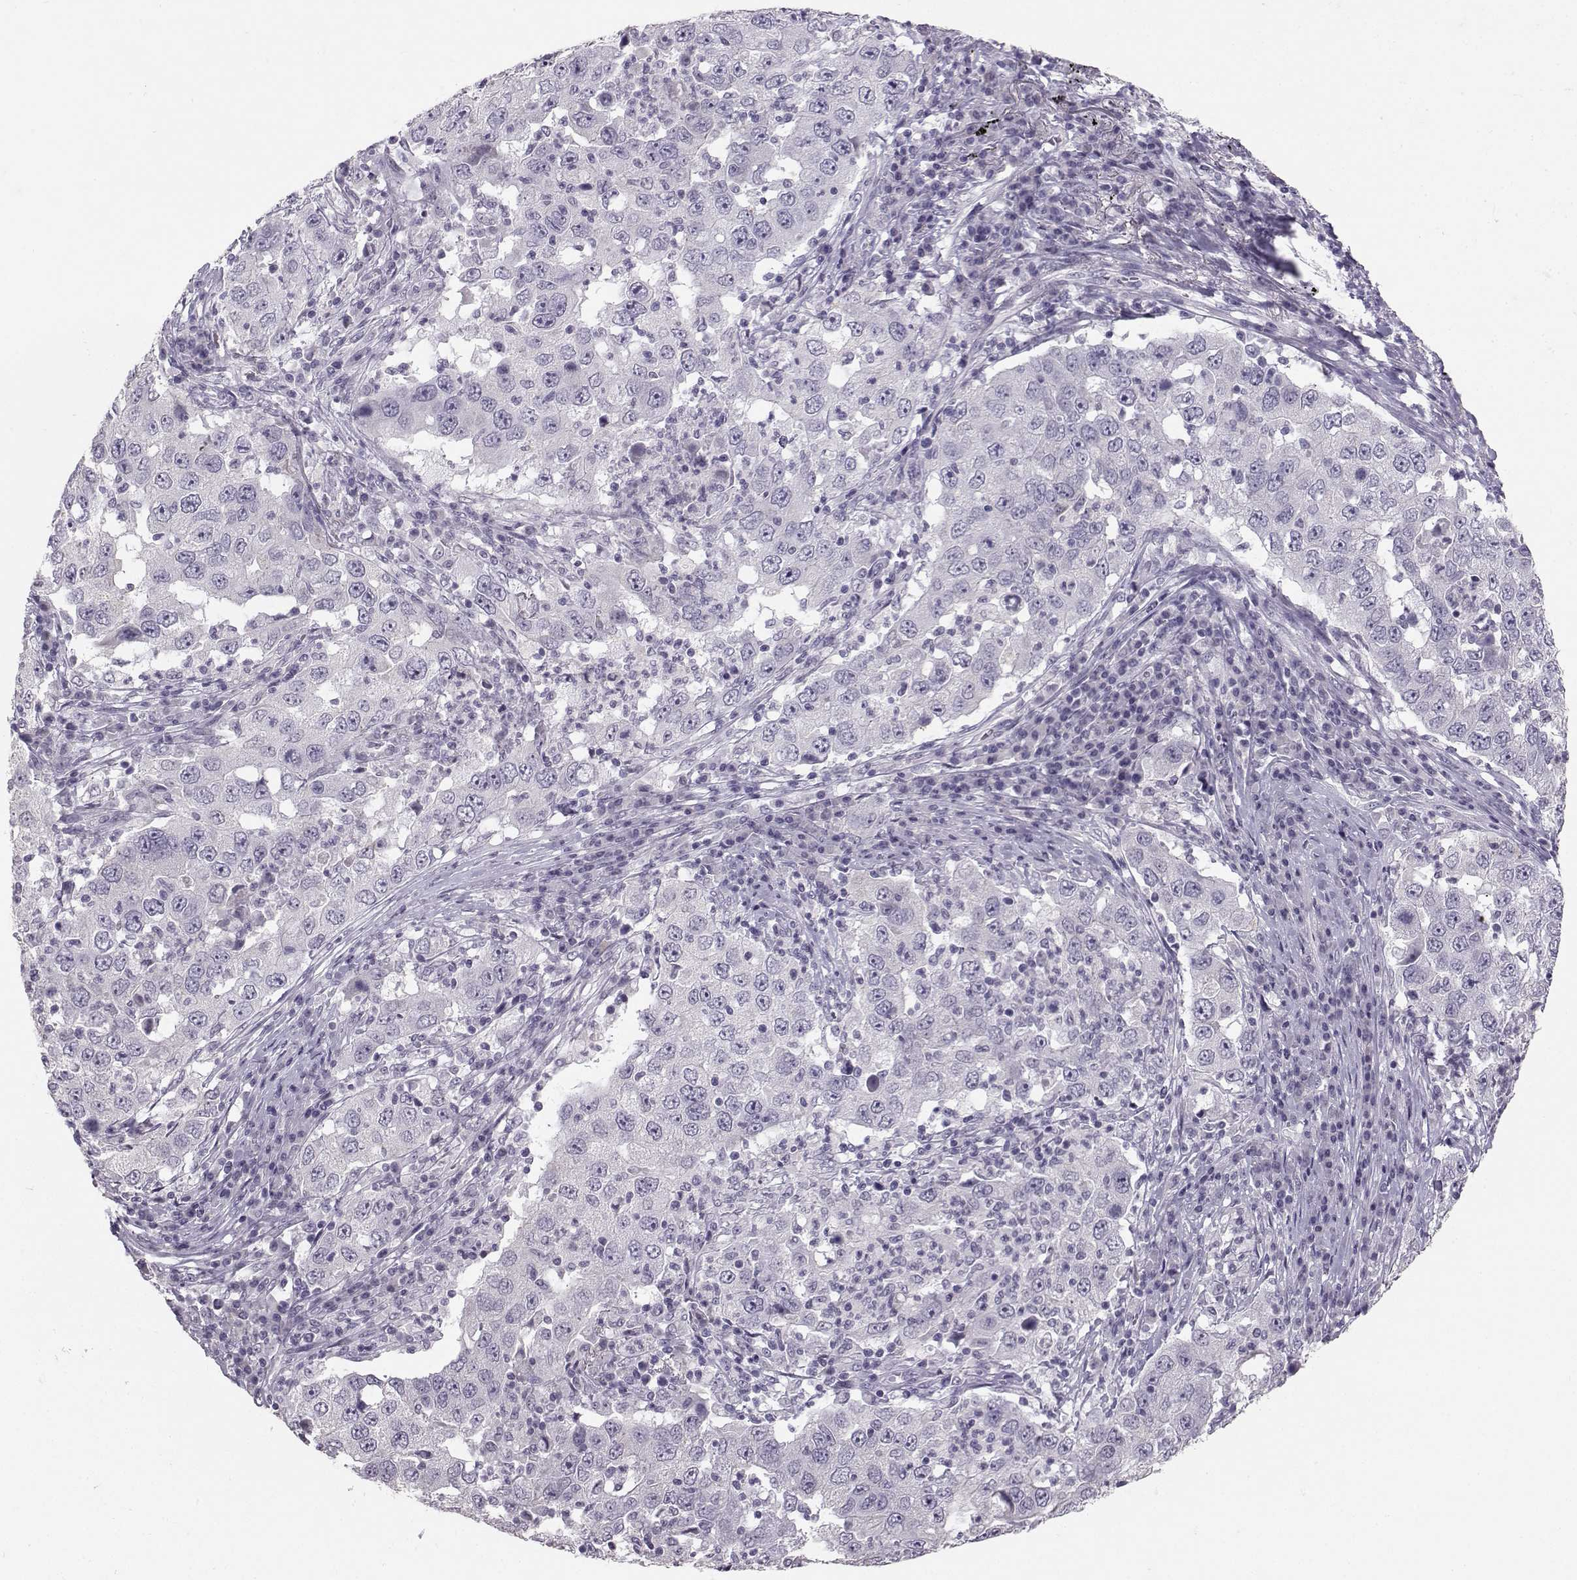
{"staining": {"intensity": "negative", "quantity": "none", "location": "none"}, "tissue": "lung cancer", "cell_type": "Tumor cells", "image_type": "cancer", "snomed": [{"axis": "morphology", "description": "Adenocarcinoma, NOS"}, {"axis": "topography", "description": "Lung"}], "caption": "This image is of lung cancer stained with immunohistochemistry to label a protein in brown with the nuclei are counter-stained blue. There is no positivity in tumor cells.", "gene": "PKP2", "patient": {"sex": "male", "age": 73}}